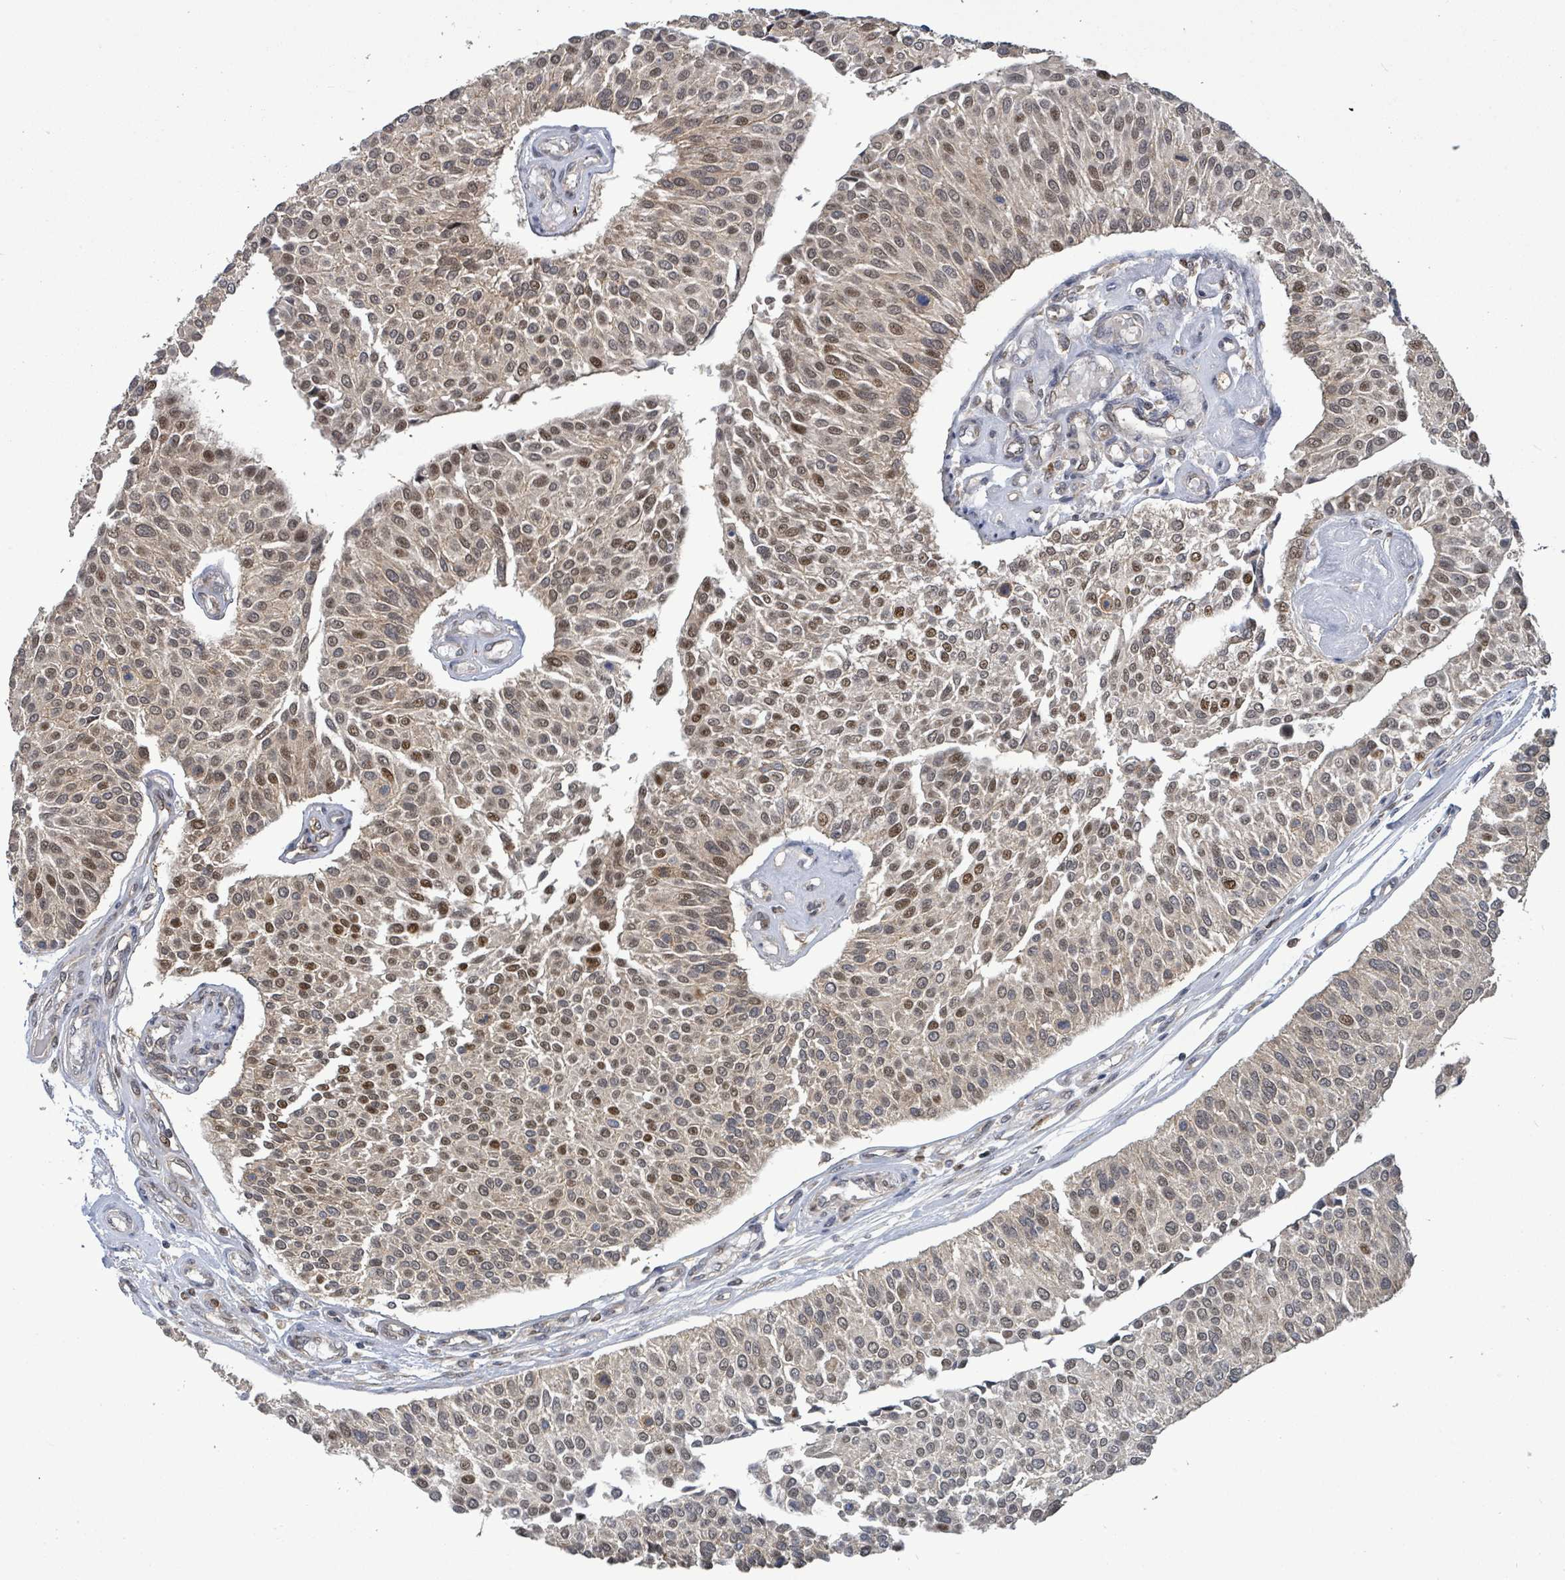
{"staining": {"intensity": "moderate", "quantity": ">75%", "location": "cytoplasmic/membranous,nuclear"}, "tissue": "urothelial cancer", "cell_type": "Tumor cells", "image_type": "cancer", "snomed": [{"axis": "morphology", "description": "Urothelial carcinoma, NOS"}, {"axis": "topography", "description": "Urinary bladder"}], "caption": "Protein expression by IHC demonstrates moderate cytoplasmic/membranous and nuclear expression in about >75% of tumor cells in transitional cell carcinoma. (DAB IHC with brightfield microscopy, high magnification).", "gene": "COQ6", "patient": {"sex": "male", "age": 55}}